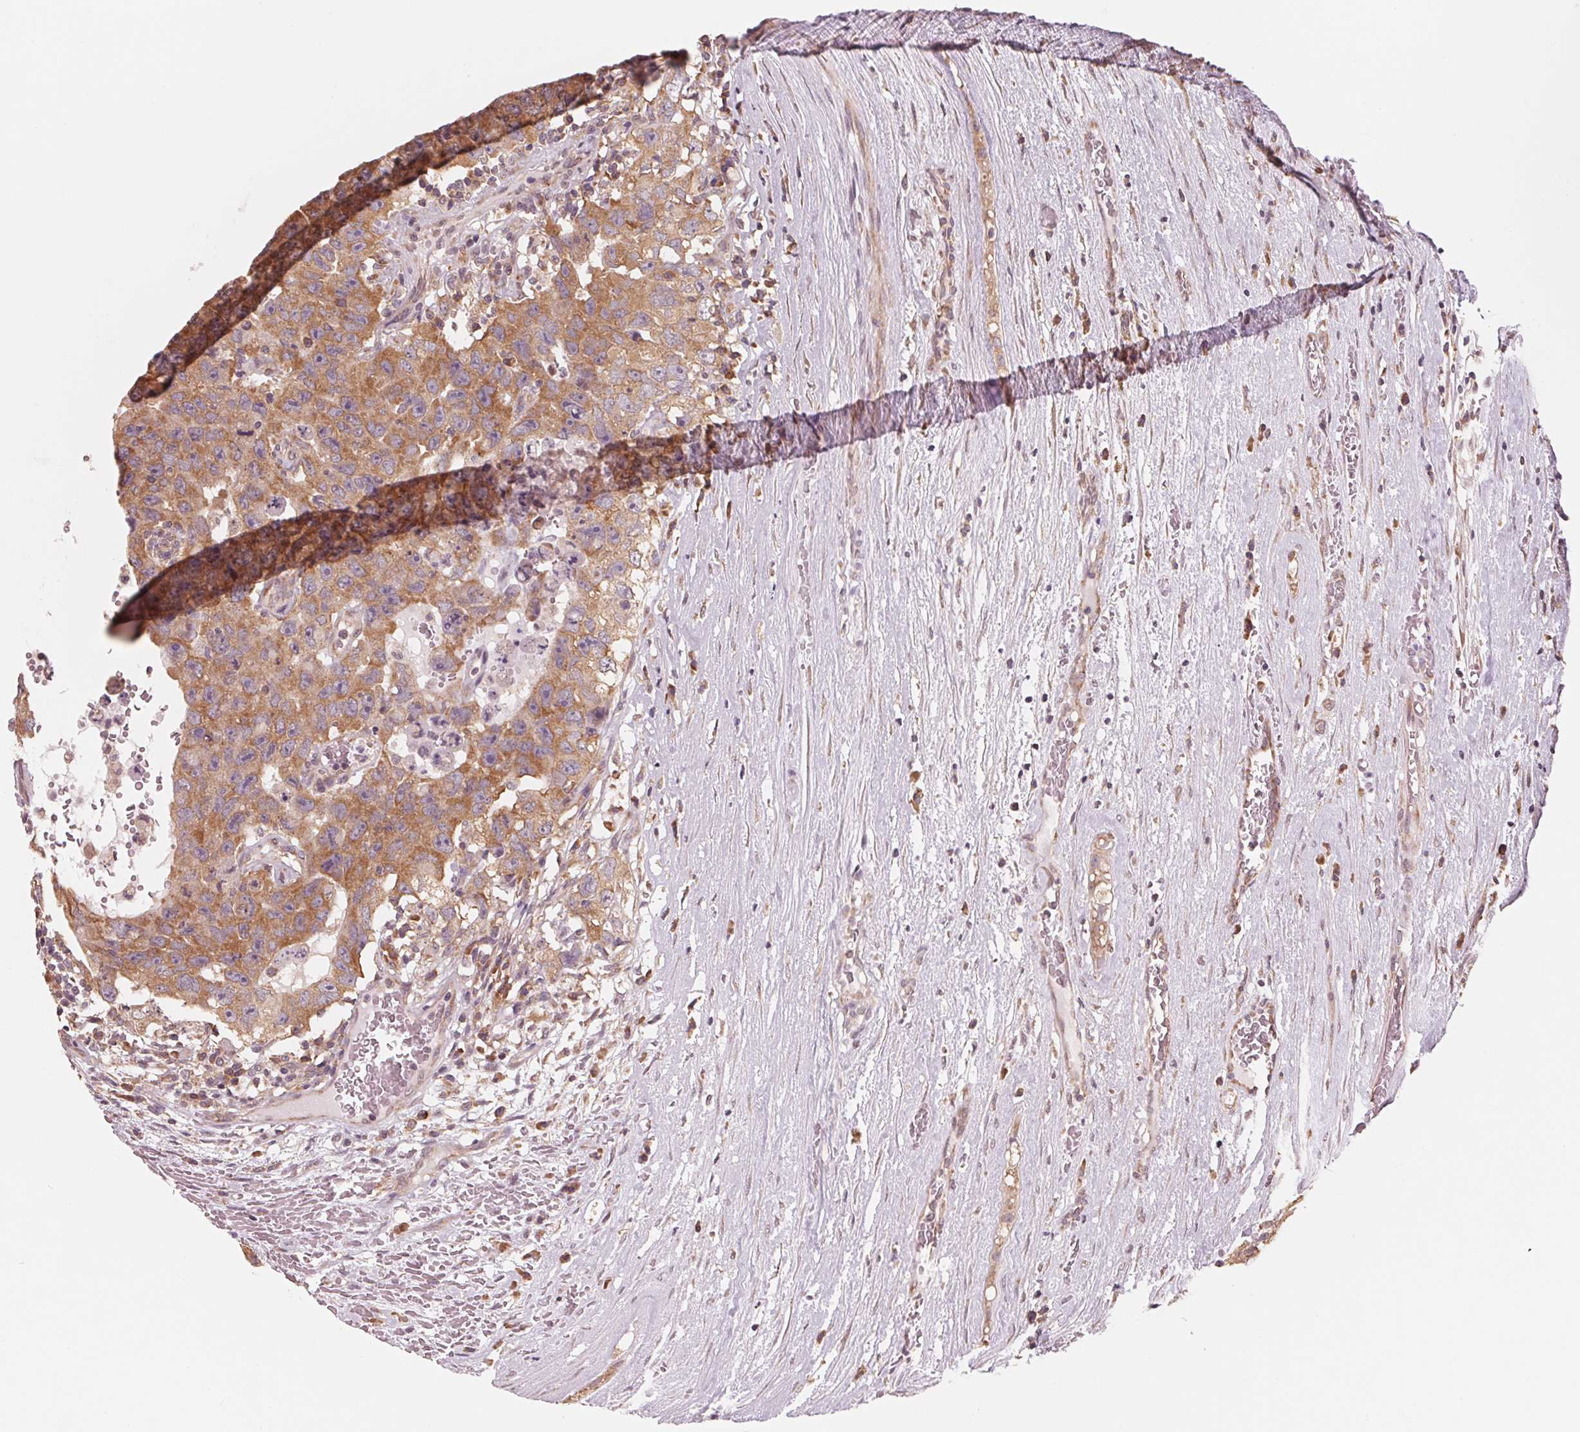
{"staining": {"intensity": "moderate", "quantity": ">75%", "location": "cytoplasmic/membranous"}, "tissue": "testis cancer", "cell_type": "Tumor cells", "image_type": "cancer", "snomed": [{"axis": "morphology", "description": "Carcinoma, Embryonal, NOS"}, {"axis": "topography", "description": "Testis"}], "caption": "Testis cancer stained with a protein marker reveals moderate staining in tumor cells.", "gene": "GIGYF2", "patient": {"sex": "male", "age": 26}}